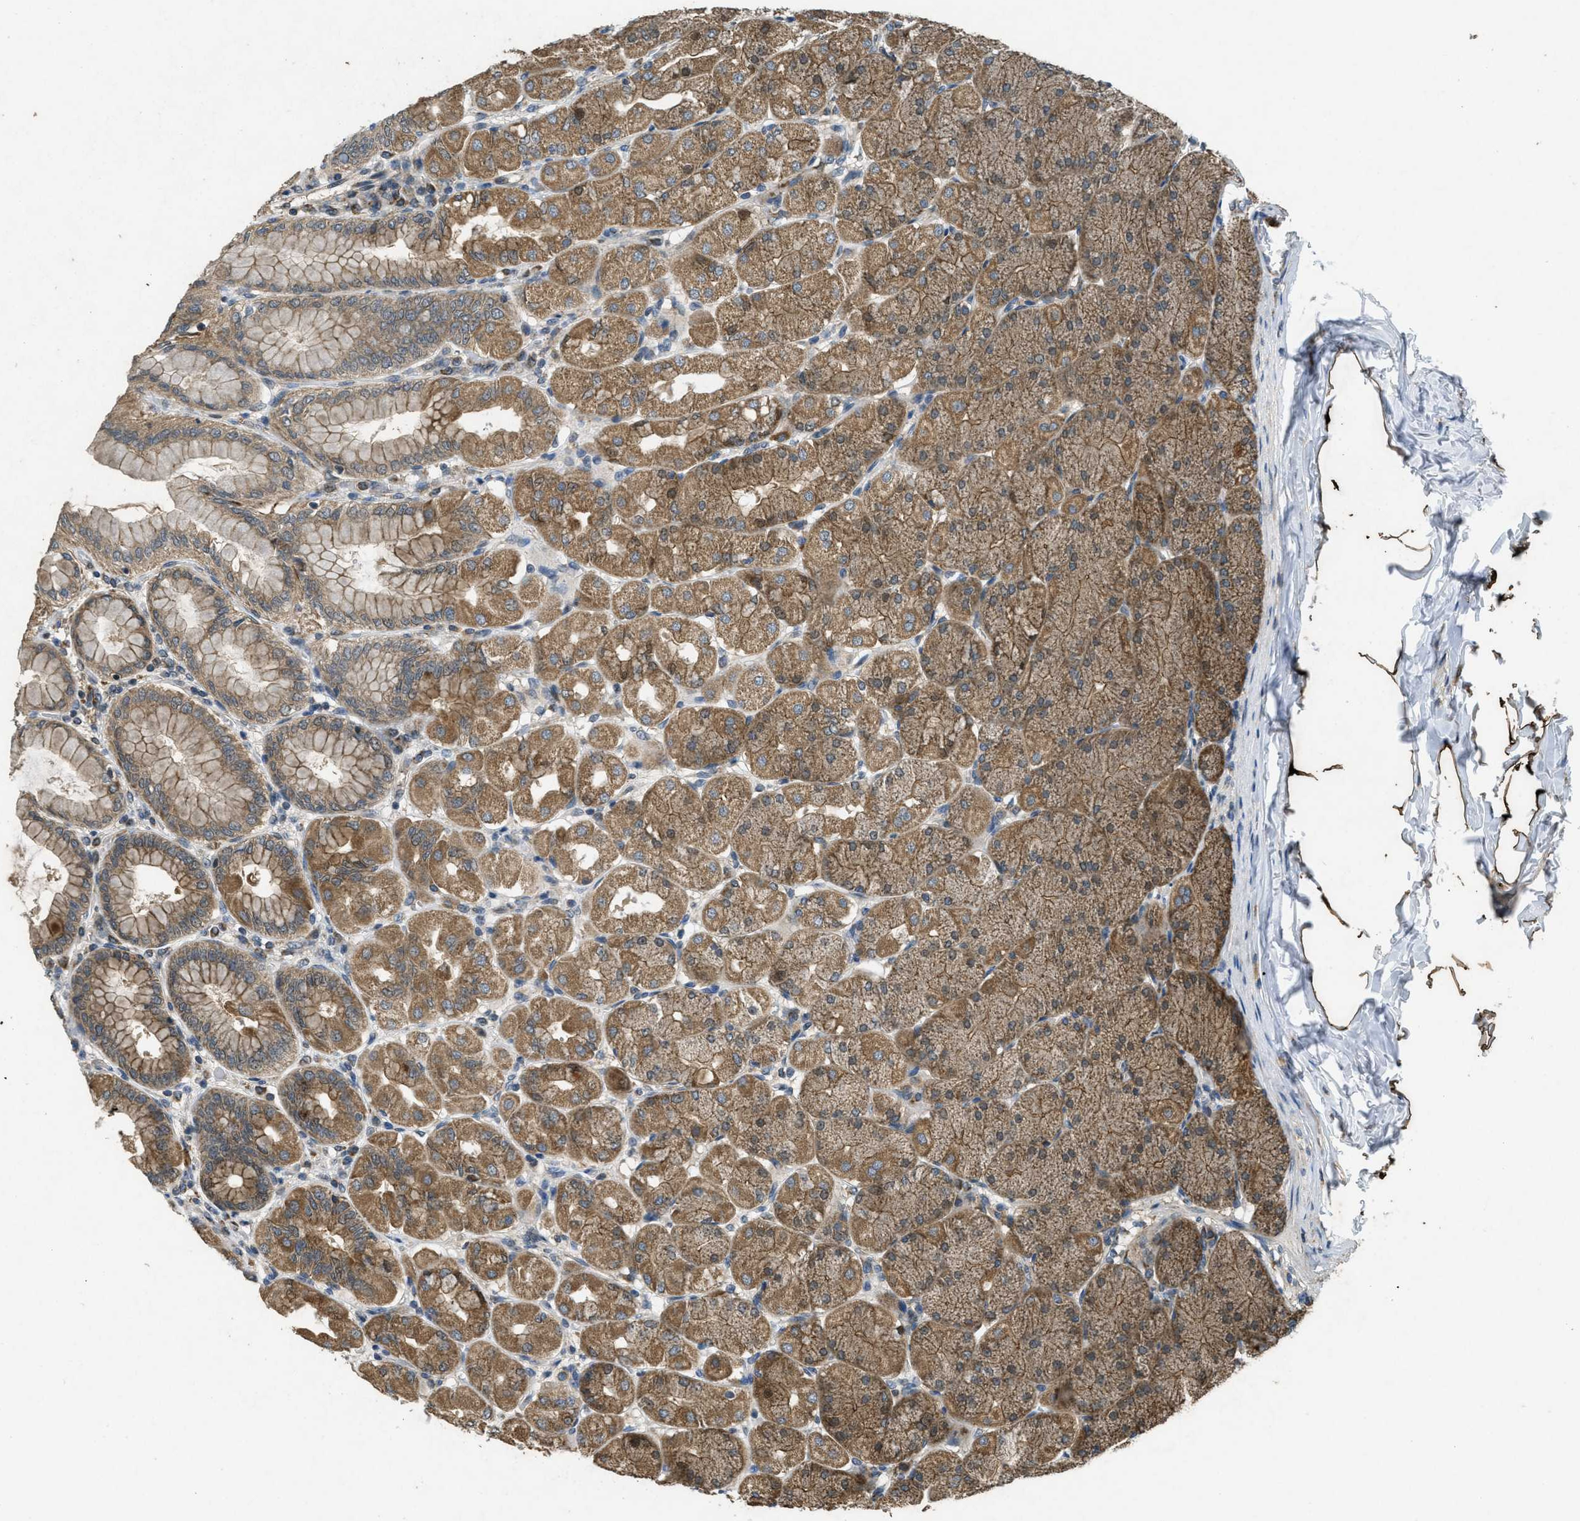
{"staining": {"intensity": "moderate", "quantity": ">75%", "location": "cytoplasmic/membranous"}, "tissue": "stomach", "cell_type": "Glandular cells", "image_type": "normal", "snomed": [{"axis": "morphology", "description": "Normal tissue, NOS"}, {"axis": "topography", "description": "Stomach, upper"}], "caption": "The histopathology image exhibits staining of unremarkable stomach, revealing moderate cytoplasmic/membranous protein positivity (brown color) within glandular cells.", "gene": "PPP1R15A", "patient": {"sex": "female", "age": 56}}